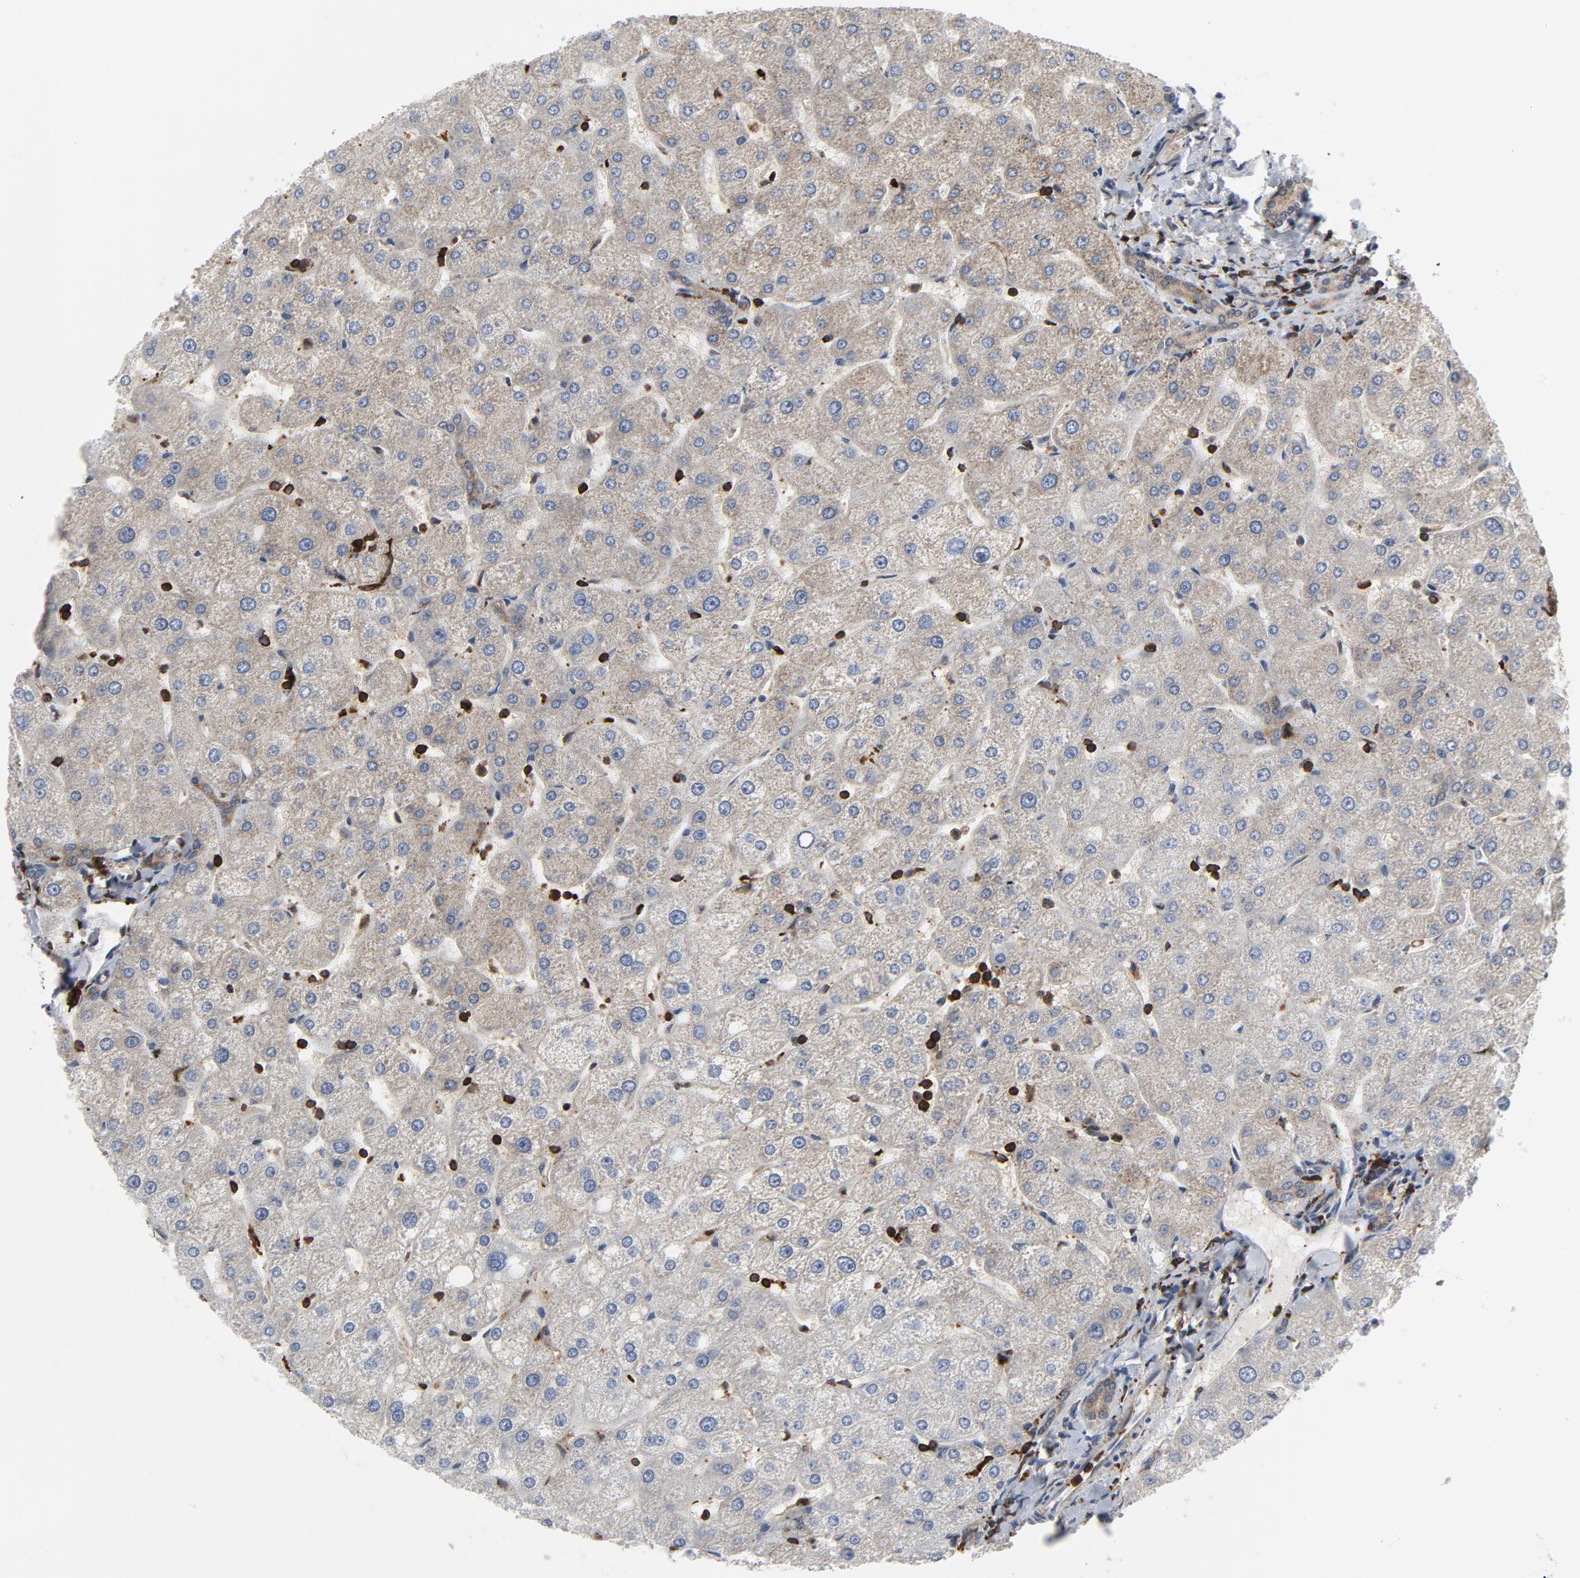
{"staining": {"intensity": "moderate", "quantity": ">75%", "location": "cytoplasmic/membranous"}, "tissue": "liver", "cell_type": "Cholangiocytes", "image_type": "normal", "snomed": [{"axis": "morphology", "description": "Normal tissue, NOS"}, {"axis": "topography", "description": "Liver"}], "caption": "IHC image of normal liver stained for a protein (brown), which displays medium levels of moderate cytoplasmic/membranous staining in about >75% of cholangiocytes.", "gene": "YES1", "patient": {"sex": "male", "age": 67}}